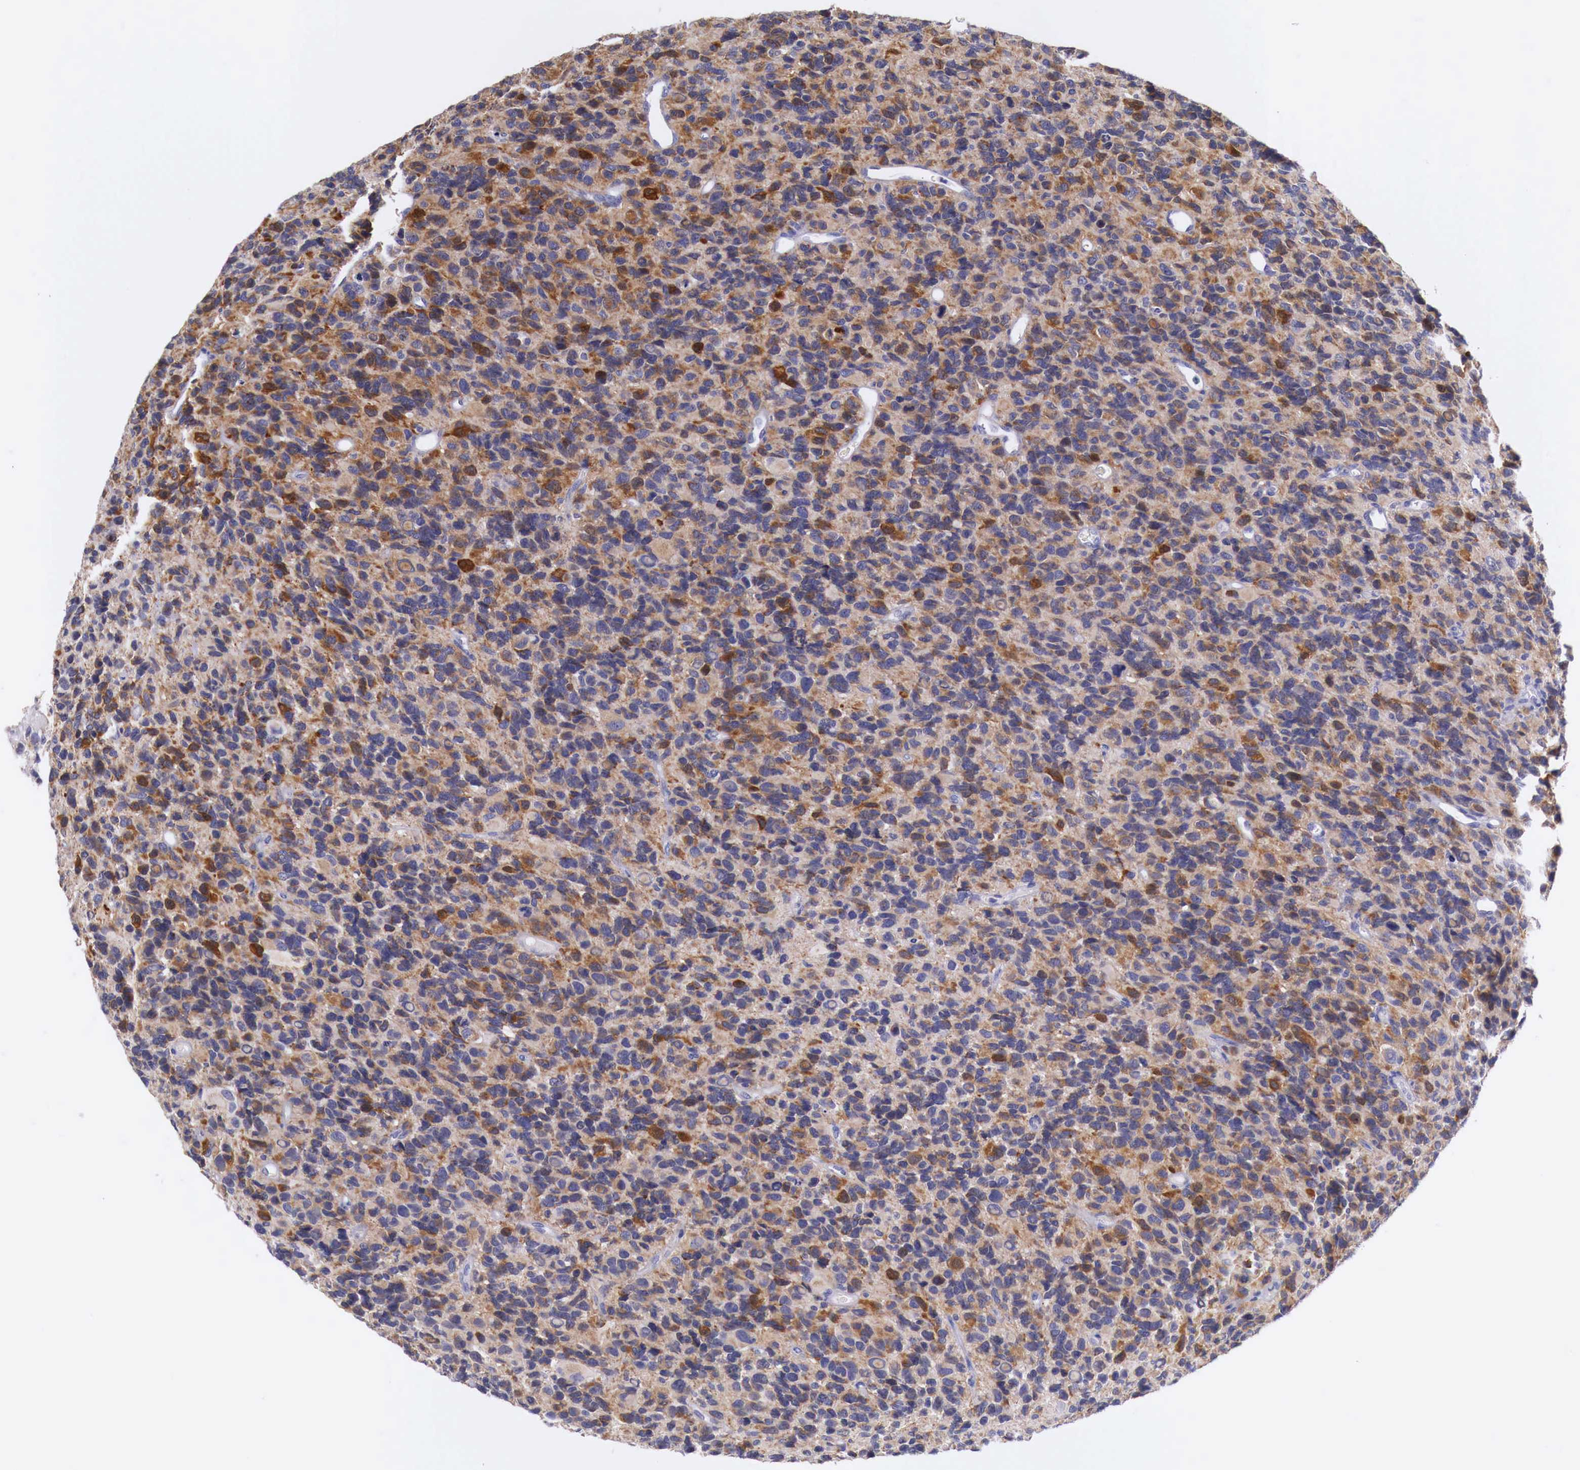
{"staining": {"intensity": "moderate", "quantity": "25%-75%", "location": "cytoplasmic/membranous"}, "tissue": "glioma", "cell_type": "Tumor cells", "image_type": "cancer", "snomed": [{"axis": "morphology", "description": "Glioma, malignant, High grade"}, {"axis": "topography", "description": "Brain"}], "caption": "The micrograph shows staining of malignant glioma (high-grade), revealing moderate cytoplasmic/membranous protein positivity (brown color) within tumor cells.", "gene": "NREP", "patient": {"sex": "male", "age": 77}}